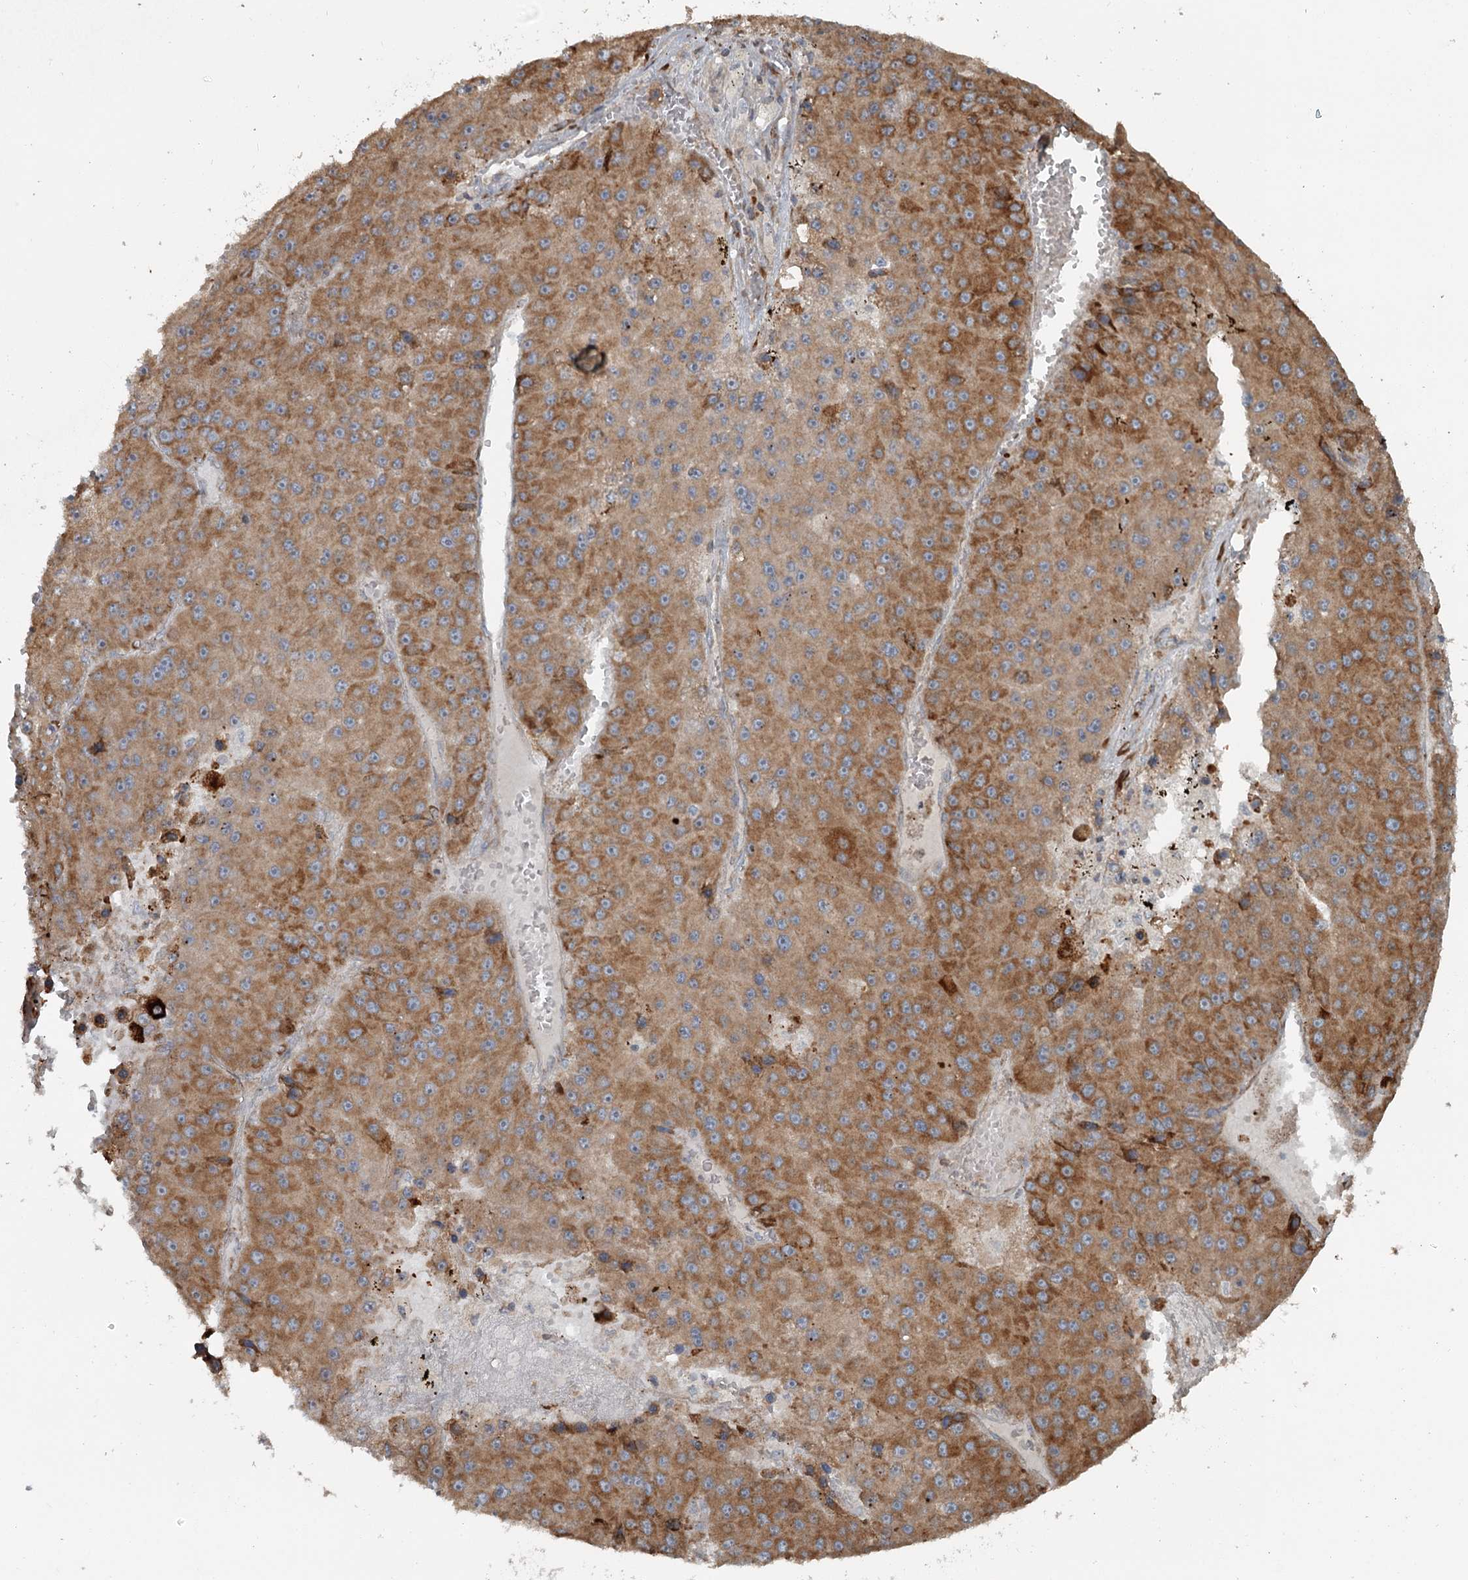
{"staining": {"intensity": "strong", "quantity": "25%-75%", "location": "cytoplasmic/membranous"}, "tissue": "liver cancer", "cell_type": "Tumor cells", "image_type": "cancer", "snomed": [{"axis": "morphology", "description": "Carcinoma, Hepatocellular, NOS"}, {"axis": "topography", "description": "Liver"}], "caption": "Strong cytoplasmic/membranous protein positivity is identified in approximately 25%-75% of tumor cells in liver cancer. Ihc stains the protein in brown and the nuclei are stained blue.", "gene": "RASSF8", "patient": {"sex": "female", "age": 73}}